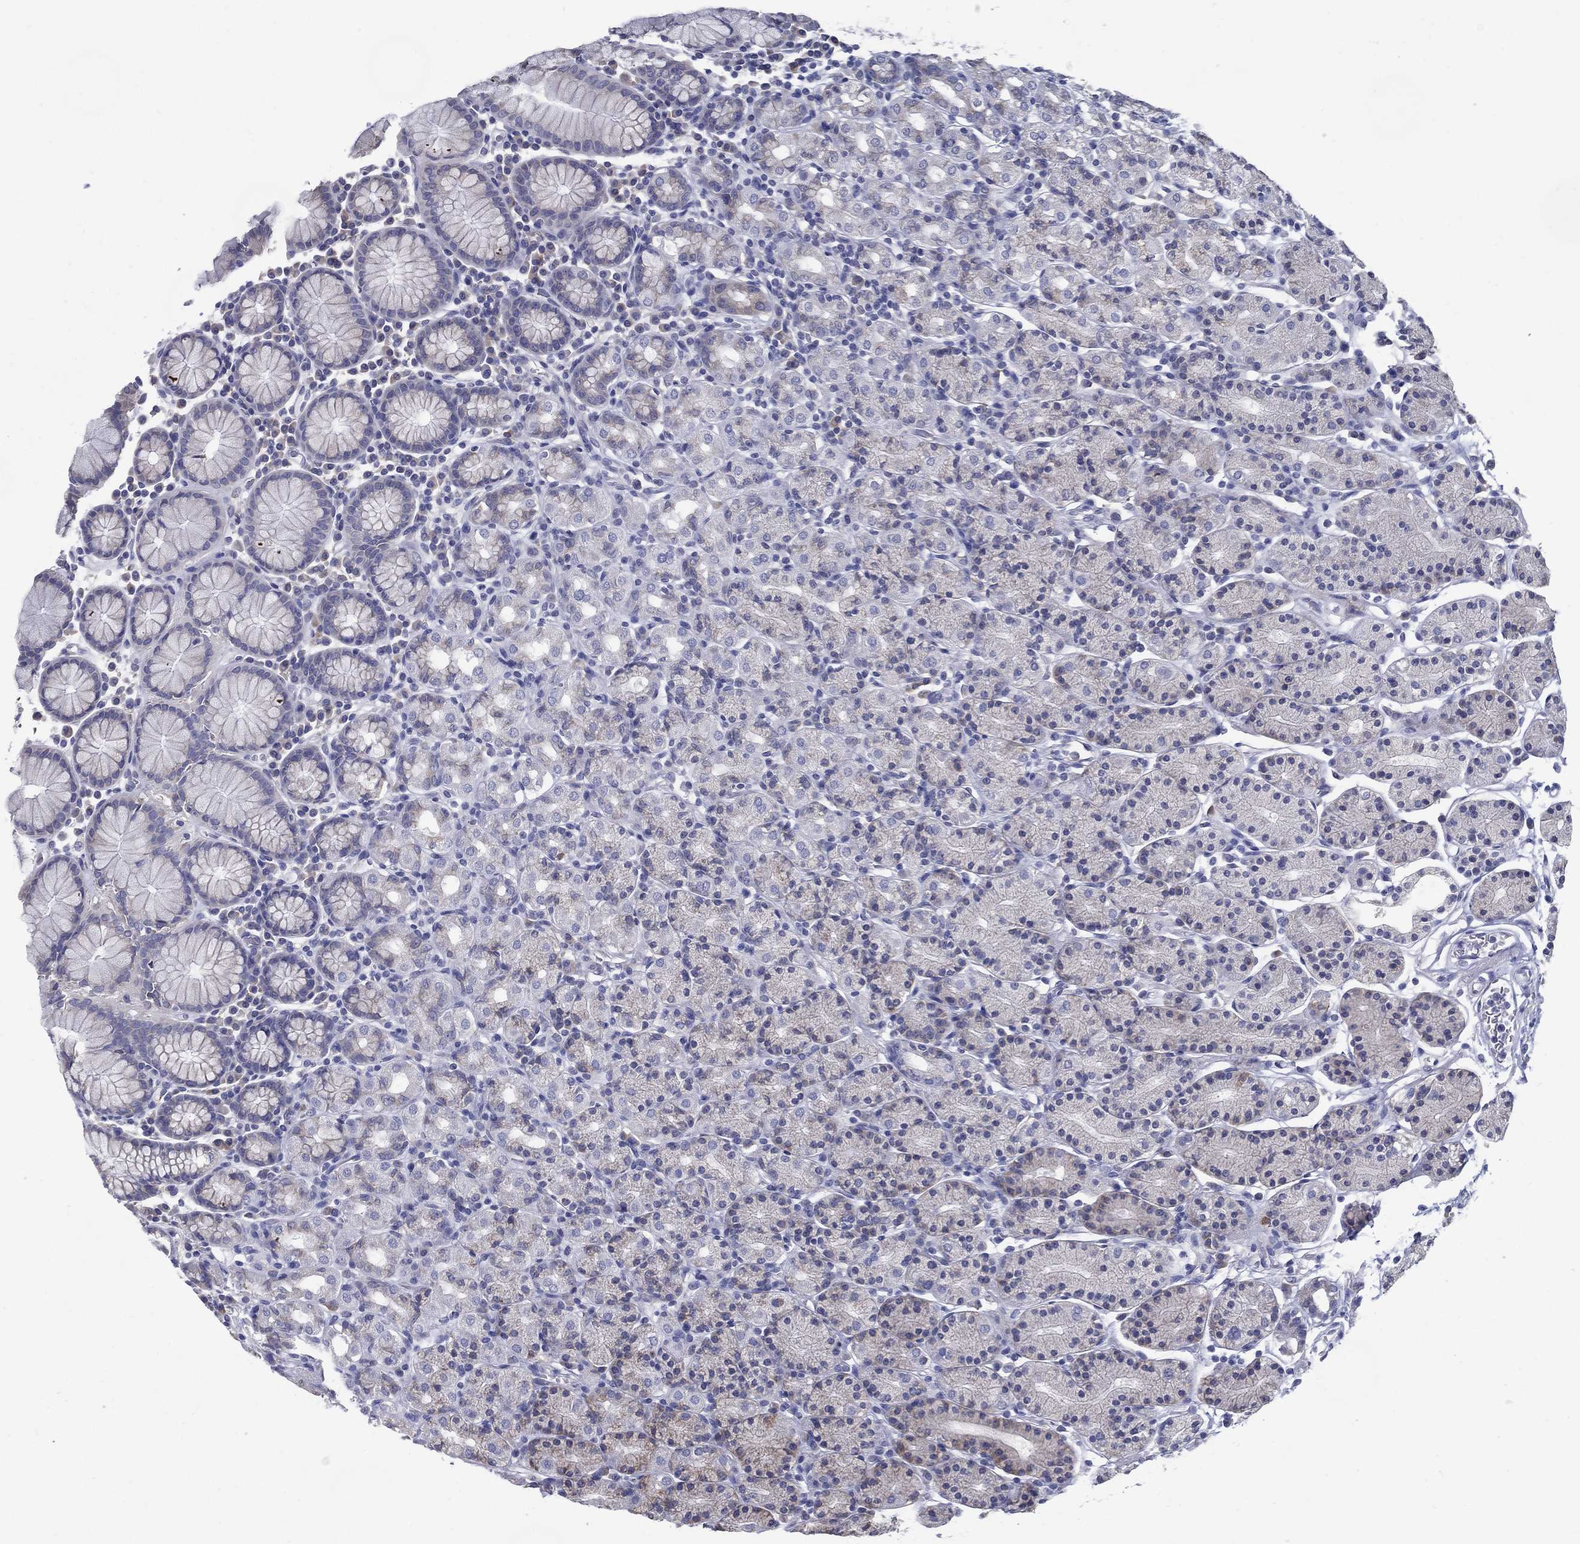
{"staining": {"intensity": "negative", "quantity": "none", "location": "none"}, "tissue": "stomach", "cell_type": "Glandular cells", "image_type": "normal", "snomed": [{"axis": "morphology", "description": "Normal tissue, NOS"}, {"axis": "topography", "description": "Stomach, upper"}, {"axis": "topography", "description": "Stomach"}], "caption": "Histopathology image shows no significant protein positivity in glandular cells of normal stomach. Brightfield microscopy of IHC stained with DAB (brown) and hematoxylin (blue), captured at high magnification.", "gene": "C19orf18", "patient": {"sex": "male", "age": 62}}